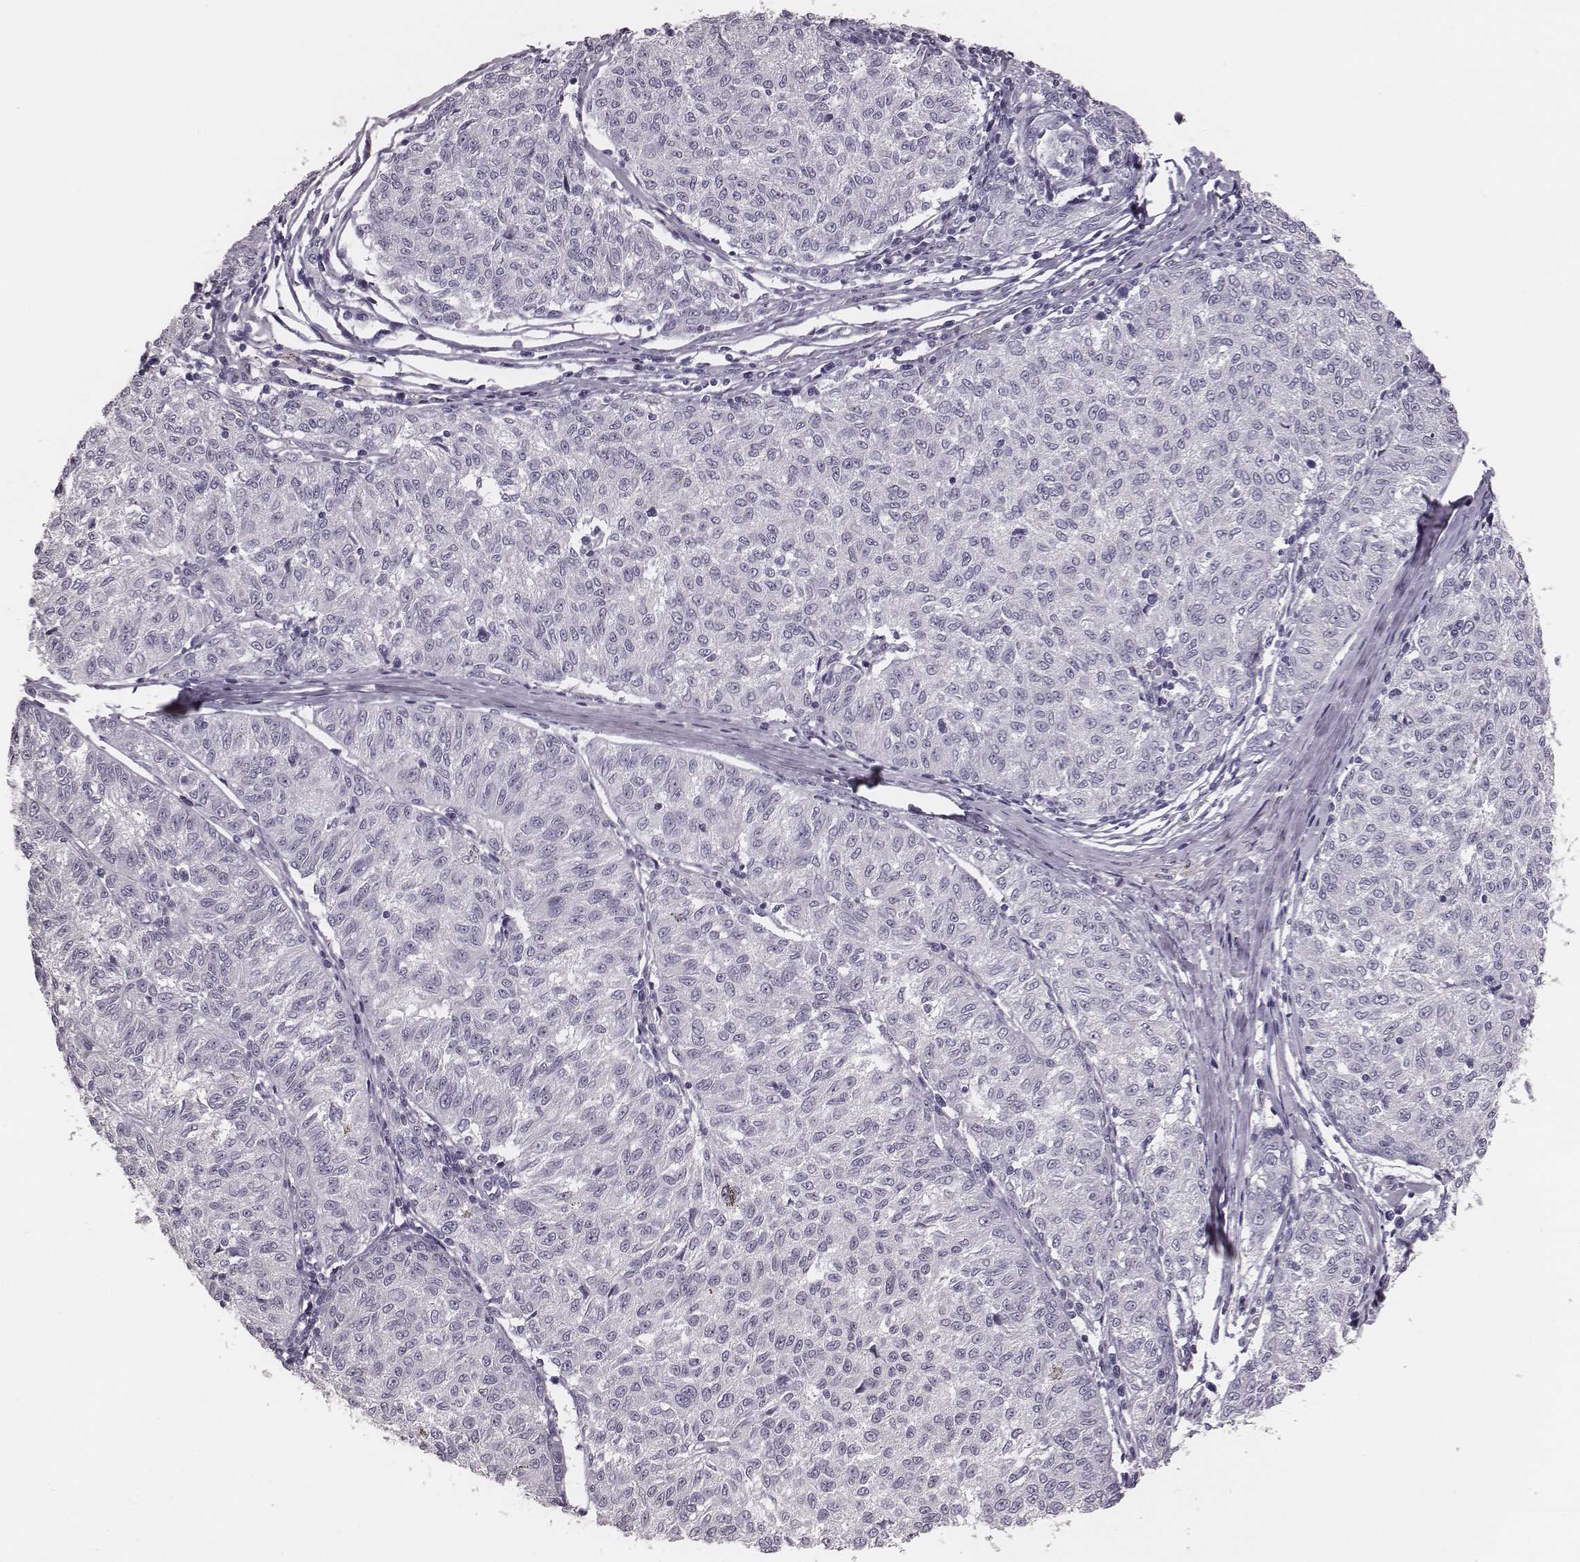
{"staining": {"intensity": "negative", "quantity": "none", "location": "none"}, "tissue": "melanoma", "cell_type": "Tumor cells", "image_type": "cancer", "snomed": [{"axis": "morphology", "description": "Malignant melanoma, NOS"}, {"axis": "topography", "description": "Skin"}], "caption": "IHC micrograph of neoplastic tissue: human melanoma stained with DAB demonstrates no significant protein positivity in tumor cells.", "gene": "CSH1", "patient": {"sex": "female", "age": 72}}